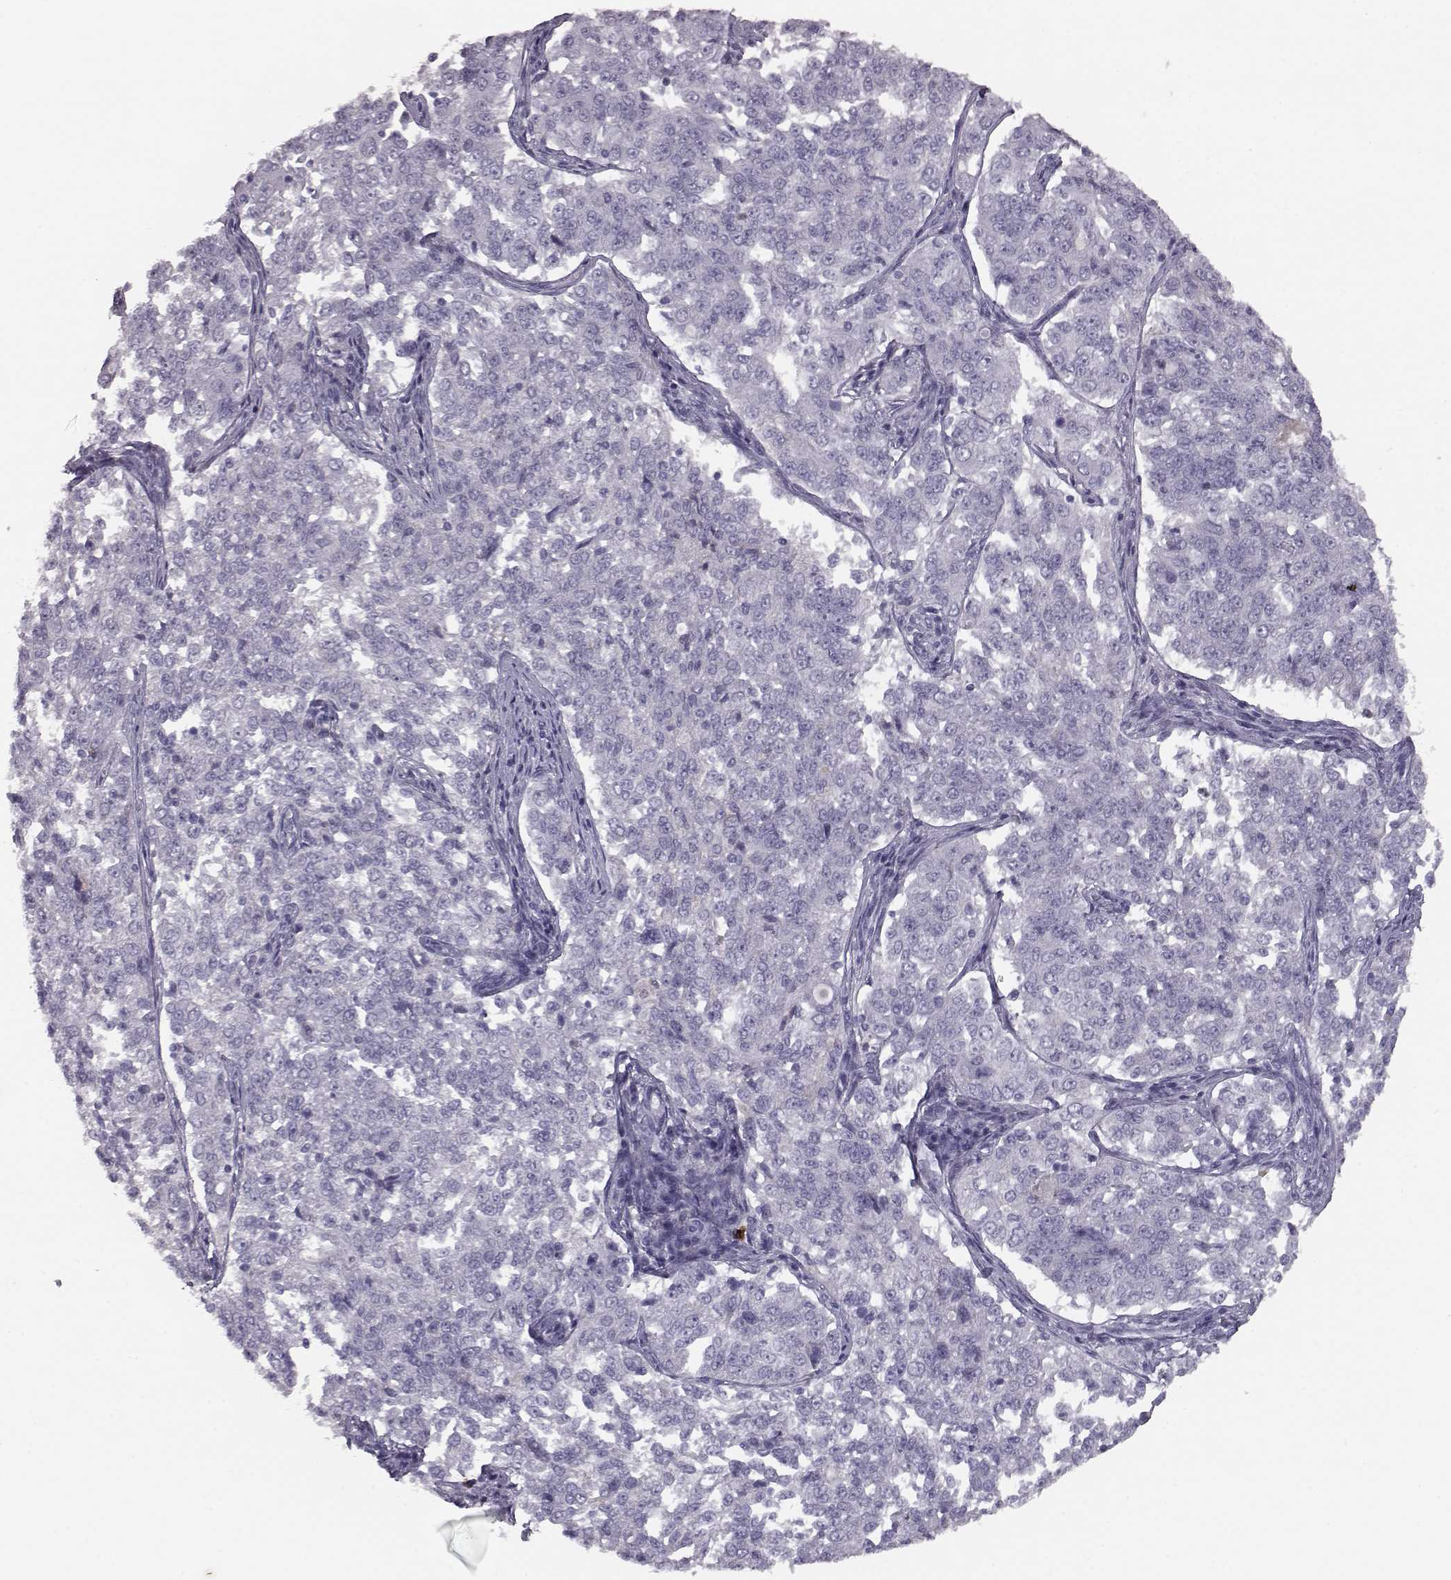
{"staining": {"intensity": "negative", "quantity": "none", "location": "none"}, "tissue": "endometrial cancer", "cell_type": "Tumor cells", "image_type": "cancer", "snomed": [{"axis": "morphology", "description": "Adenocarcinoma, NOS"}, {"axis": "topography", "description": "Endometrium"}], "caption": "This image is of endometrial adenocarcinoma stained with immunohistochemistry to label a protein in brown with the nuclei are counter-stained blue. There is no expression in tumor cells.", "gene": "CCL19", "patient": {"sex": "female", "age": 43}}